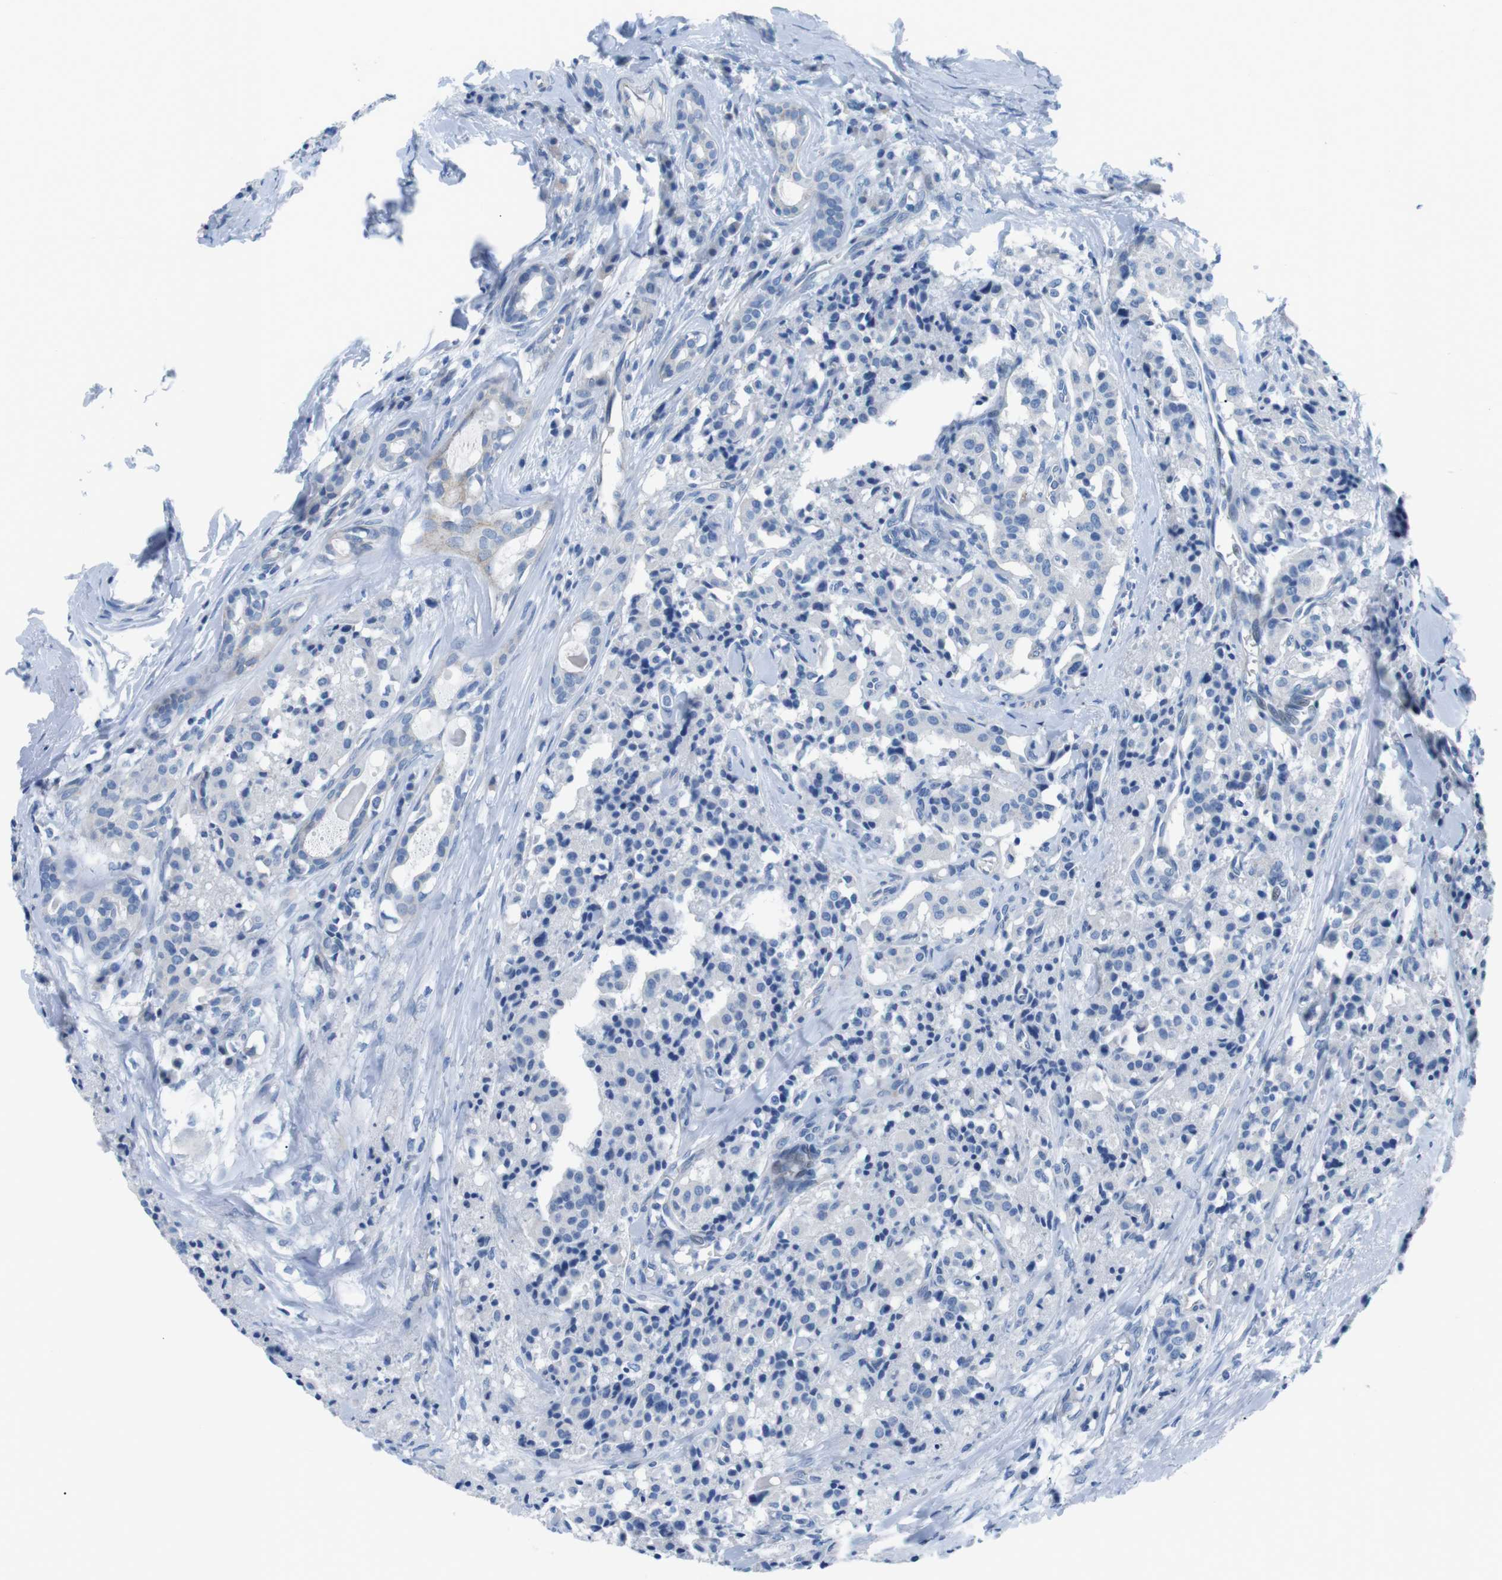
{"staining": {"intensity": "negative", "quantity": "none", "location": "none"}, "tissue": "carcinoid", "cell_type": "Tumor cells", "image_type": "cancer", "snomed": [{"axis": "morphology", "description": "Carcinoid, malignant, NOS"}, {"axis": "topography", "description": "Lung"}], "caption": "Histopathology image shows no significant protein expression in tumor cells of malignant carcinoid.", "gene": "MUC2", "patient": {"sex": "male", "age": 30}}